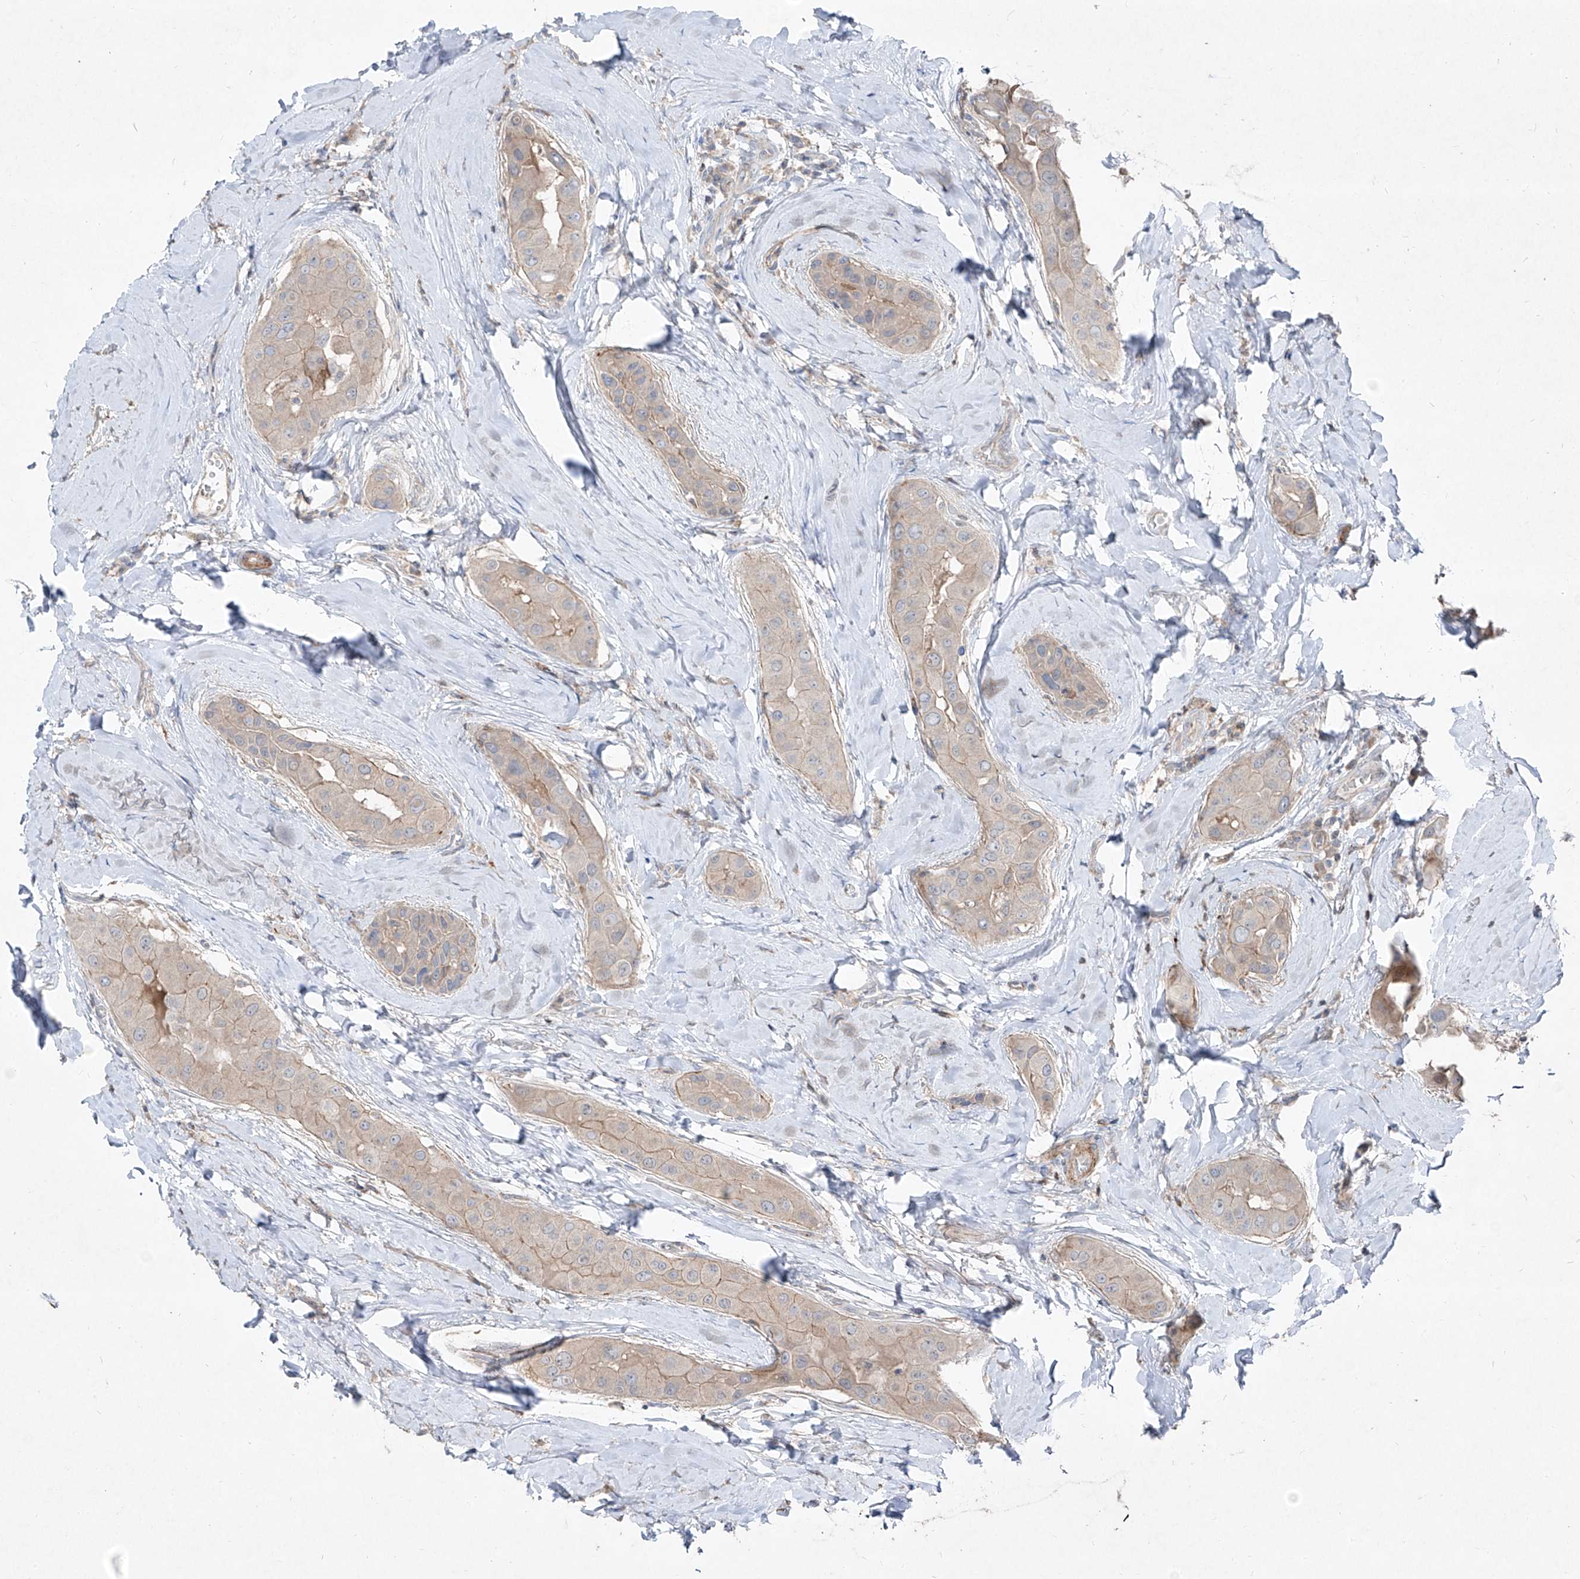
{"staining": {"intensity": "weak", "quantity": "<25%", "location": "cytoplasmic/membranous"}, "tissue": "thyroid cancer", "cell_type": "Tumor cells", "image_type": "cancer", "snomed": [{"axis": "morphology", "description": "Papillary adenocarcinoma, NOS"}, {"axis": "topography", "description": "Thyroid gland"}], "caption": "Immunohistochemistry micrograph of thyroid cancer (papillary adenocarcinoma) stained for a protein (brown), which displays no positivity in tumor cells. (Stains: DAB (3,3'-diaminobenzidine) IHC with hematoxylin counter stain, Microscopy: brightfield microscopy at high magnification).", "gene": "UFD1", "patient": {"sex": "male", "age": 33}}